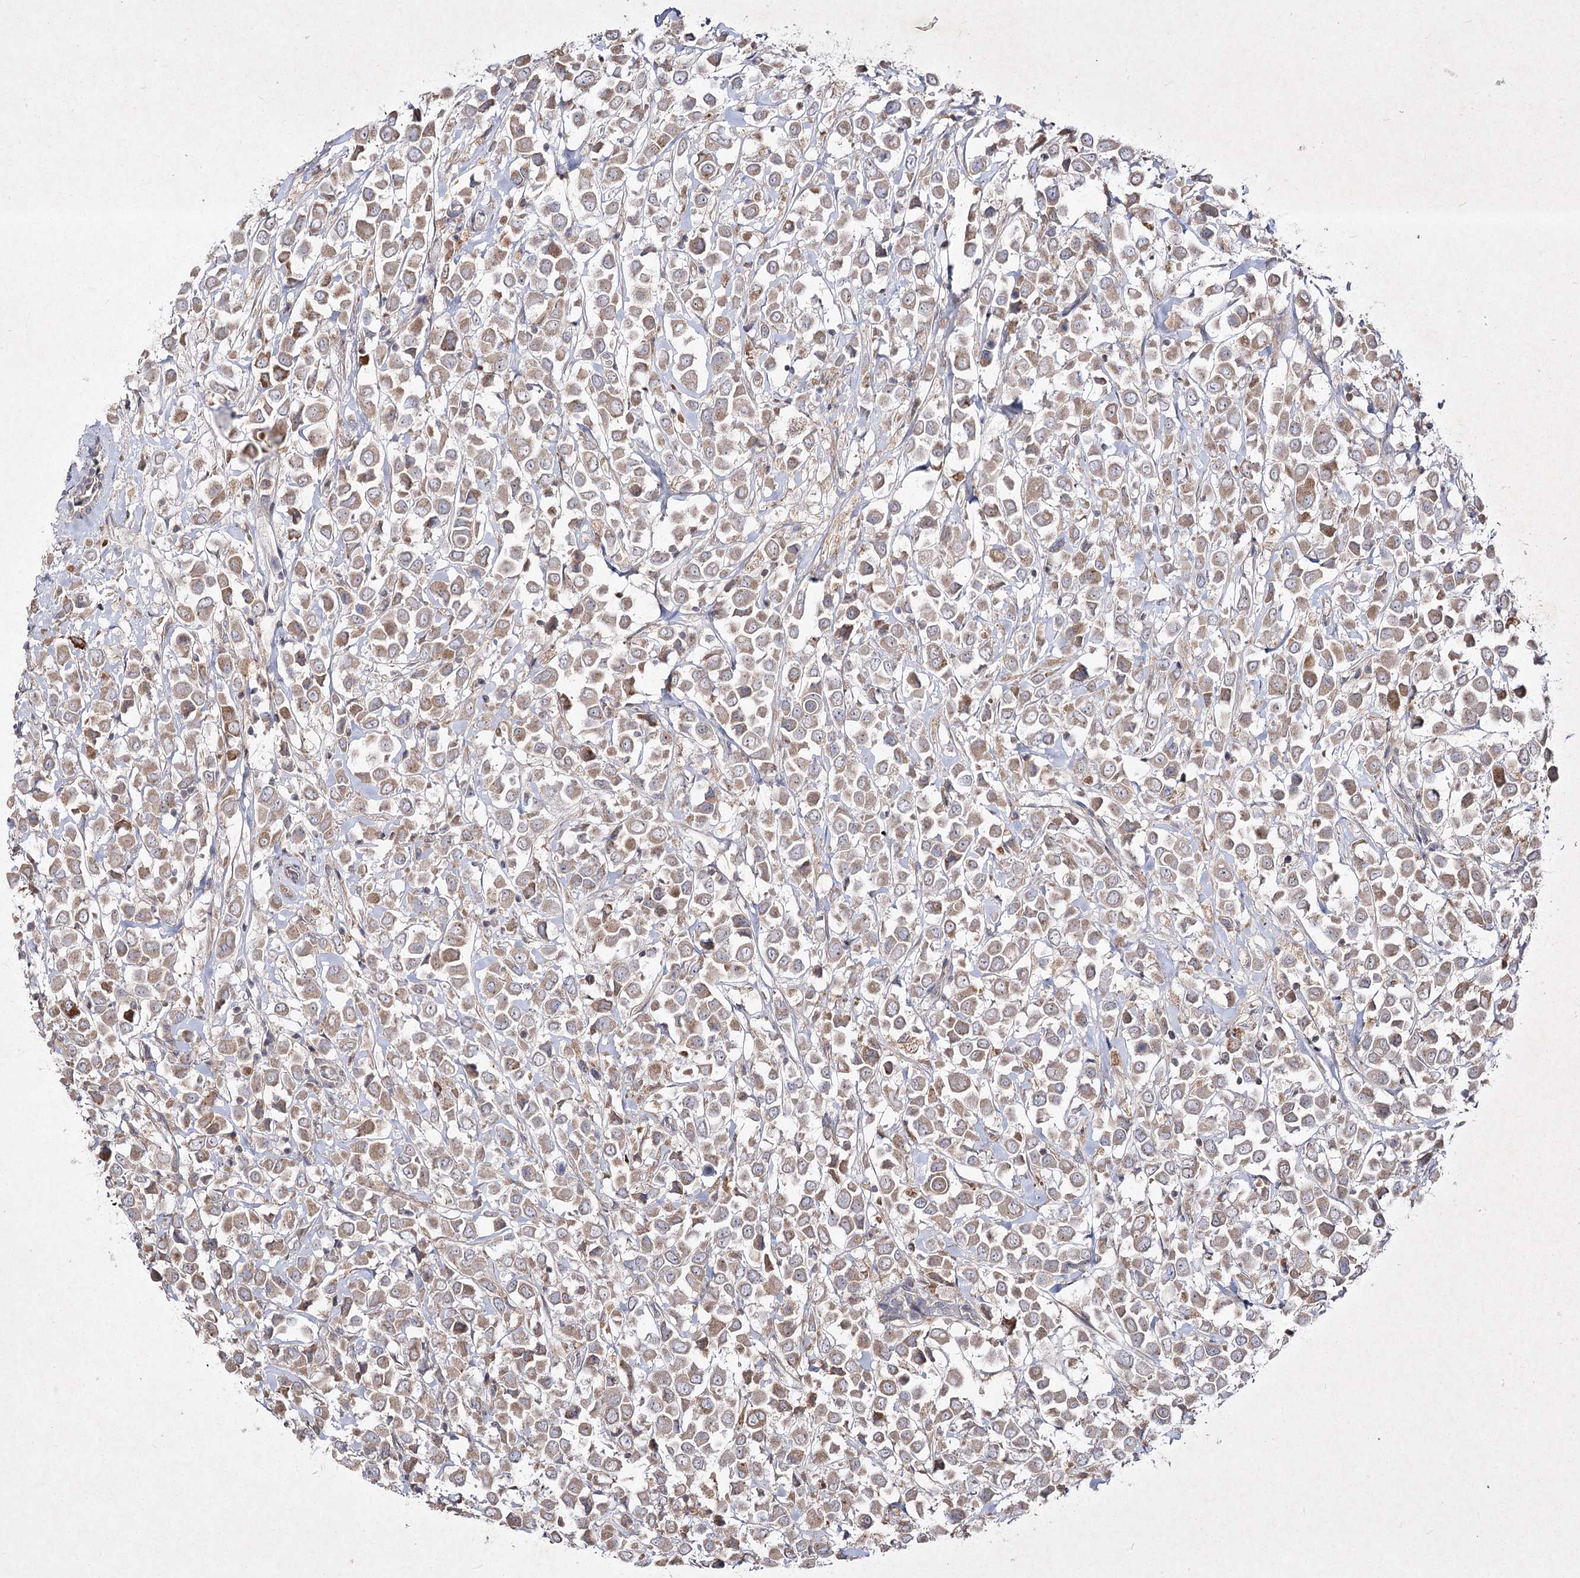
{"staining": {"intensity": "moderate", "quantity": ">75%", "location": "cytoplasmic/membranous"}, "tissue": "breast cancer", "cell_type": "Tumor cells", "image_type": "cancer", "snomed": [{"axis": "morphology", "description": "Duct carcinoma"}, {"axis": "topography", "description": "Breast"}], "caption": "DAB (3,3'-diaminobenzidine) immunohistochemical staining of breast cancer (invasive ductal carcinoma) displays moderate cytoplasmic/membranous protein staining in about >75% of tumor cells.", "gene": "CIB2", "patient": {"sex": "female", "age": 61}}